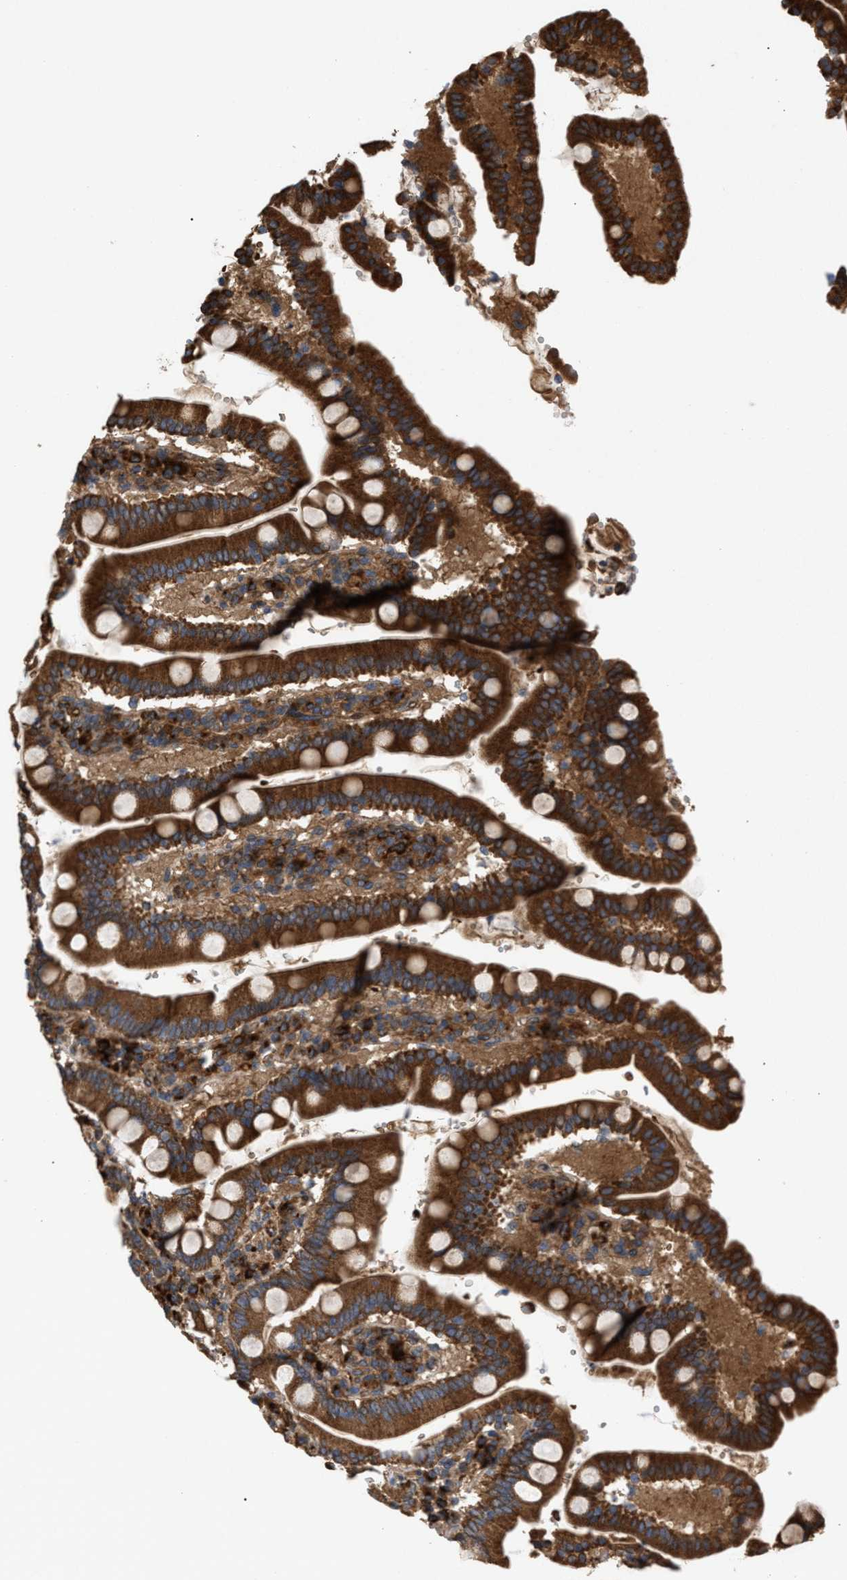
{"staining": {"intensity": "strong", "quantity": ">75%", "location": "cytoplasmic/membranous"}, "tissue": "duodenum", "cell_type": "Glandular cells", "image_type": "normal", "snomed": [{"axis": "morphology", "description": "Normal tissue, NOS"}, {"axis": "topography", "description": "Small intestine, NOS"}], "caption": "IHC histopathology image of normal human duodenum stained for a protein (brown), which shows high levels of strong cytoplasmic/membranous staining in about >75% of glandular cells.", "gene": "GCC1", "patient": {"sex": "female", "age": 71}}